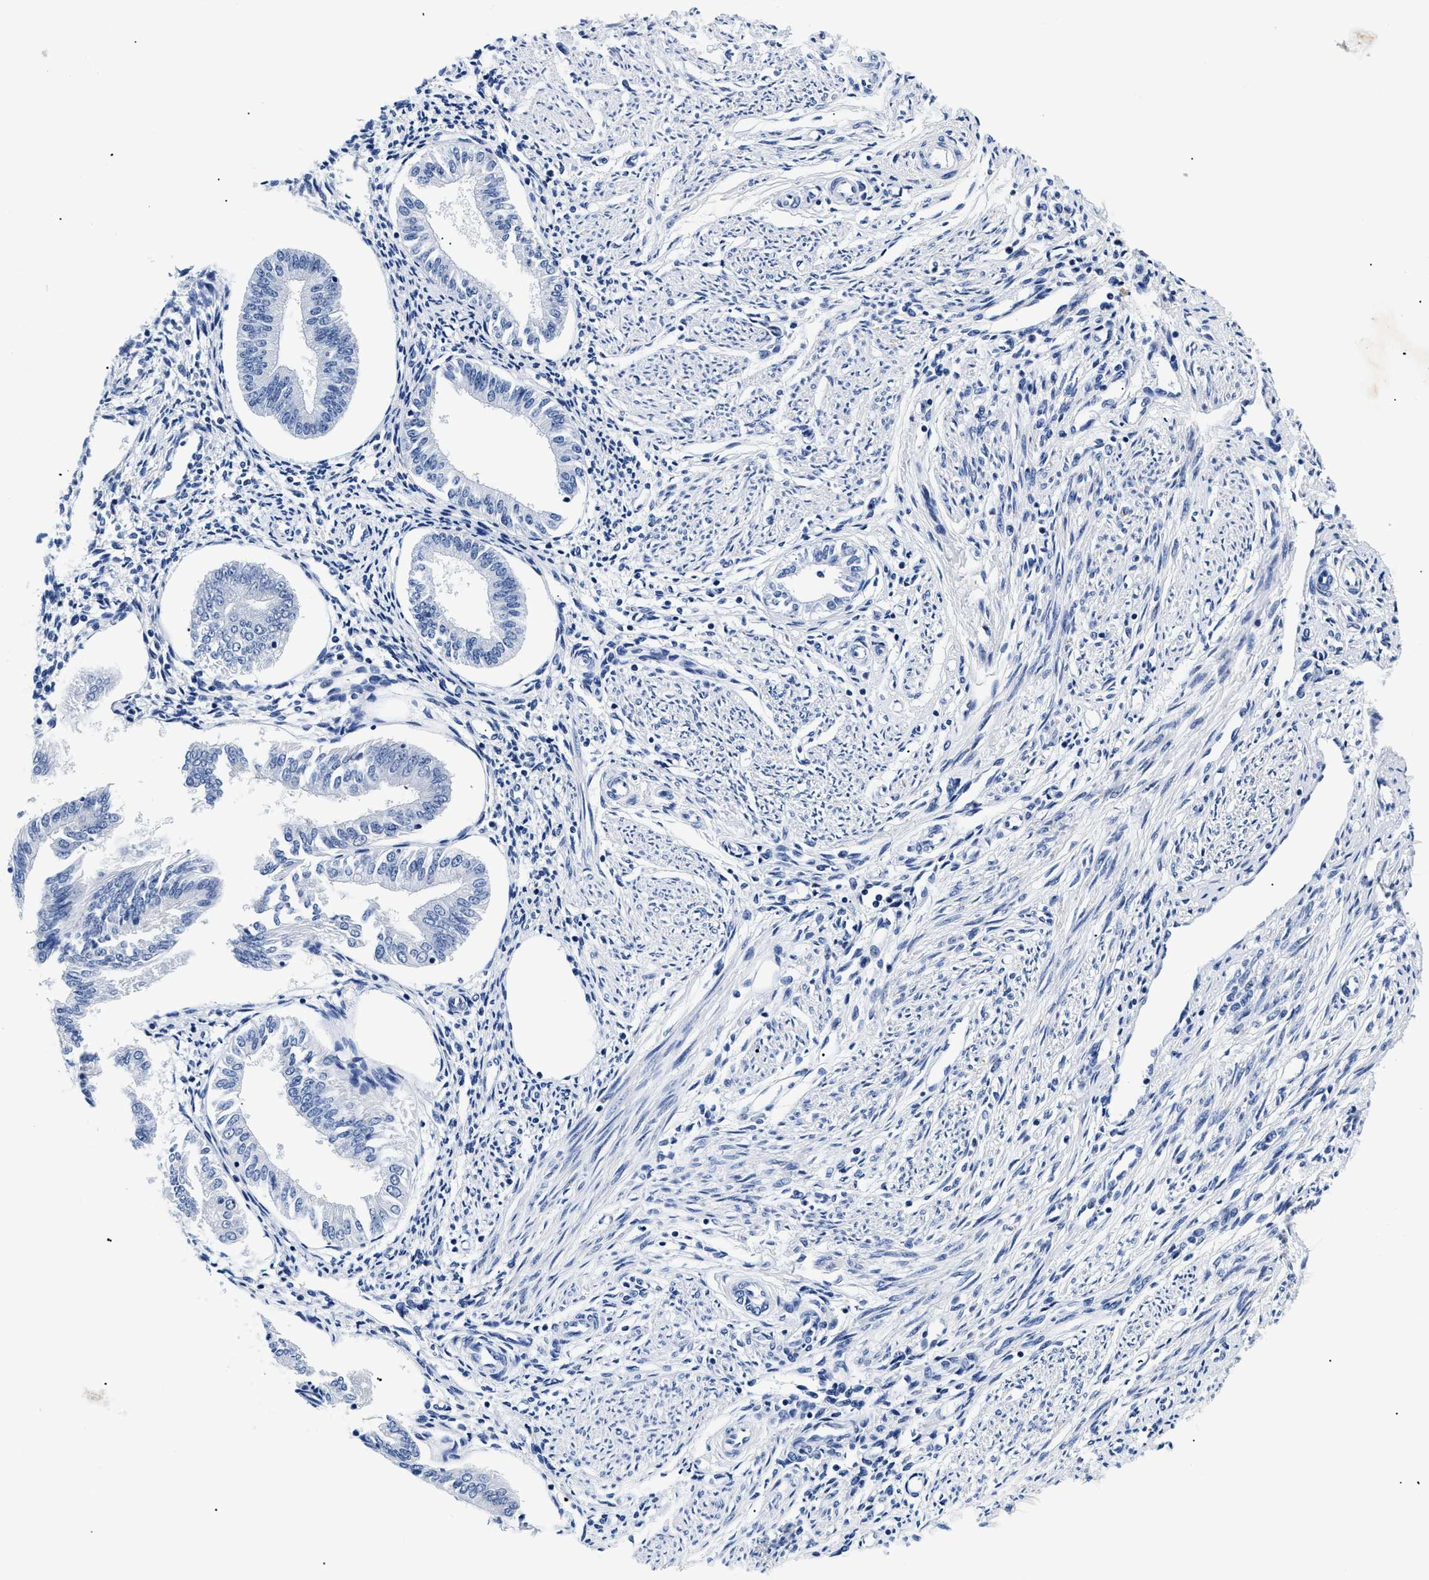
{"staining": {"intensity": "negative", "quantity": "none", "location": "none"}, "tissue": "endometrium", "cell_type": "Cells in endometrial stroma", "image_type": "normal", "snomed": [{"axis": "morphology", "description": "Normal tissue, NOS"}, {"axis": "topography", "description": "Endometrium"}], "caption": "Image shows no significant protein positivity in cells in endometrial stroma of benign endometrium. (DAB immunohistochemistry (IHC), high magnification).", "gene": "MEA1", "patient": {"sex": "female", "age": 50}}